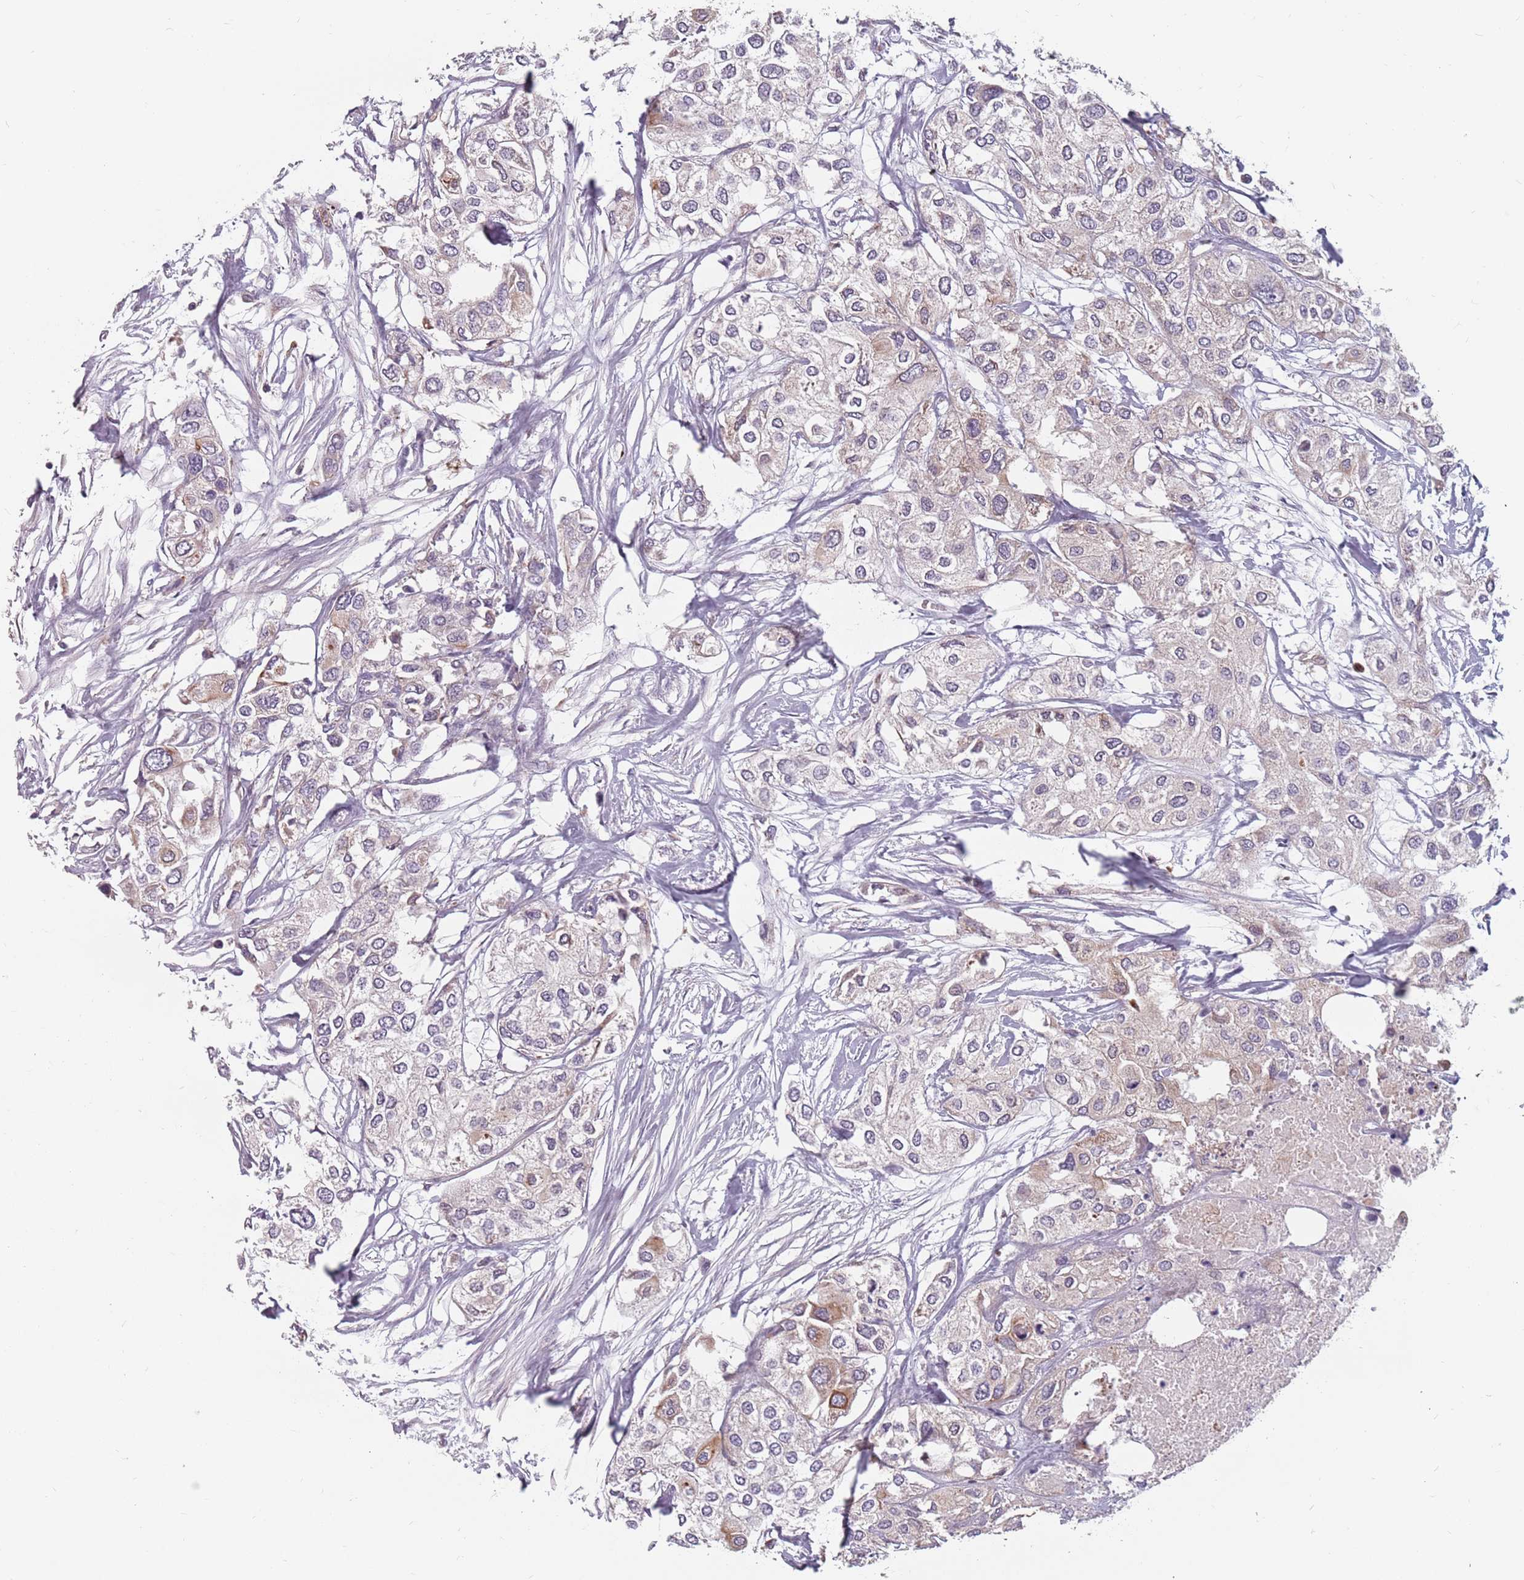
{"staining": {"intensity": "moderate", "quantity": "<25%", "location": "cytoplasmic/membranous"}, "tissue": "urothelial cancer", "cell_type": "Tumor cells", "image_type": "cancer", "snomed": [{"axis": "morphology", "description": "Urothelial carcinoma, High grade"}, {"axis": "topography", "description": "Urinary bladder"}], "caption": "Protein staining reveals moderate cytoplasmic/membranous expression in approximately <25% of tumor cells in urothelial carcinoma (high-grade).", "gene": "ADAL", "patient": {"sex": "male", "age": 64}}